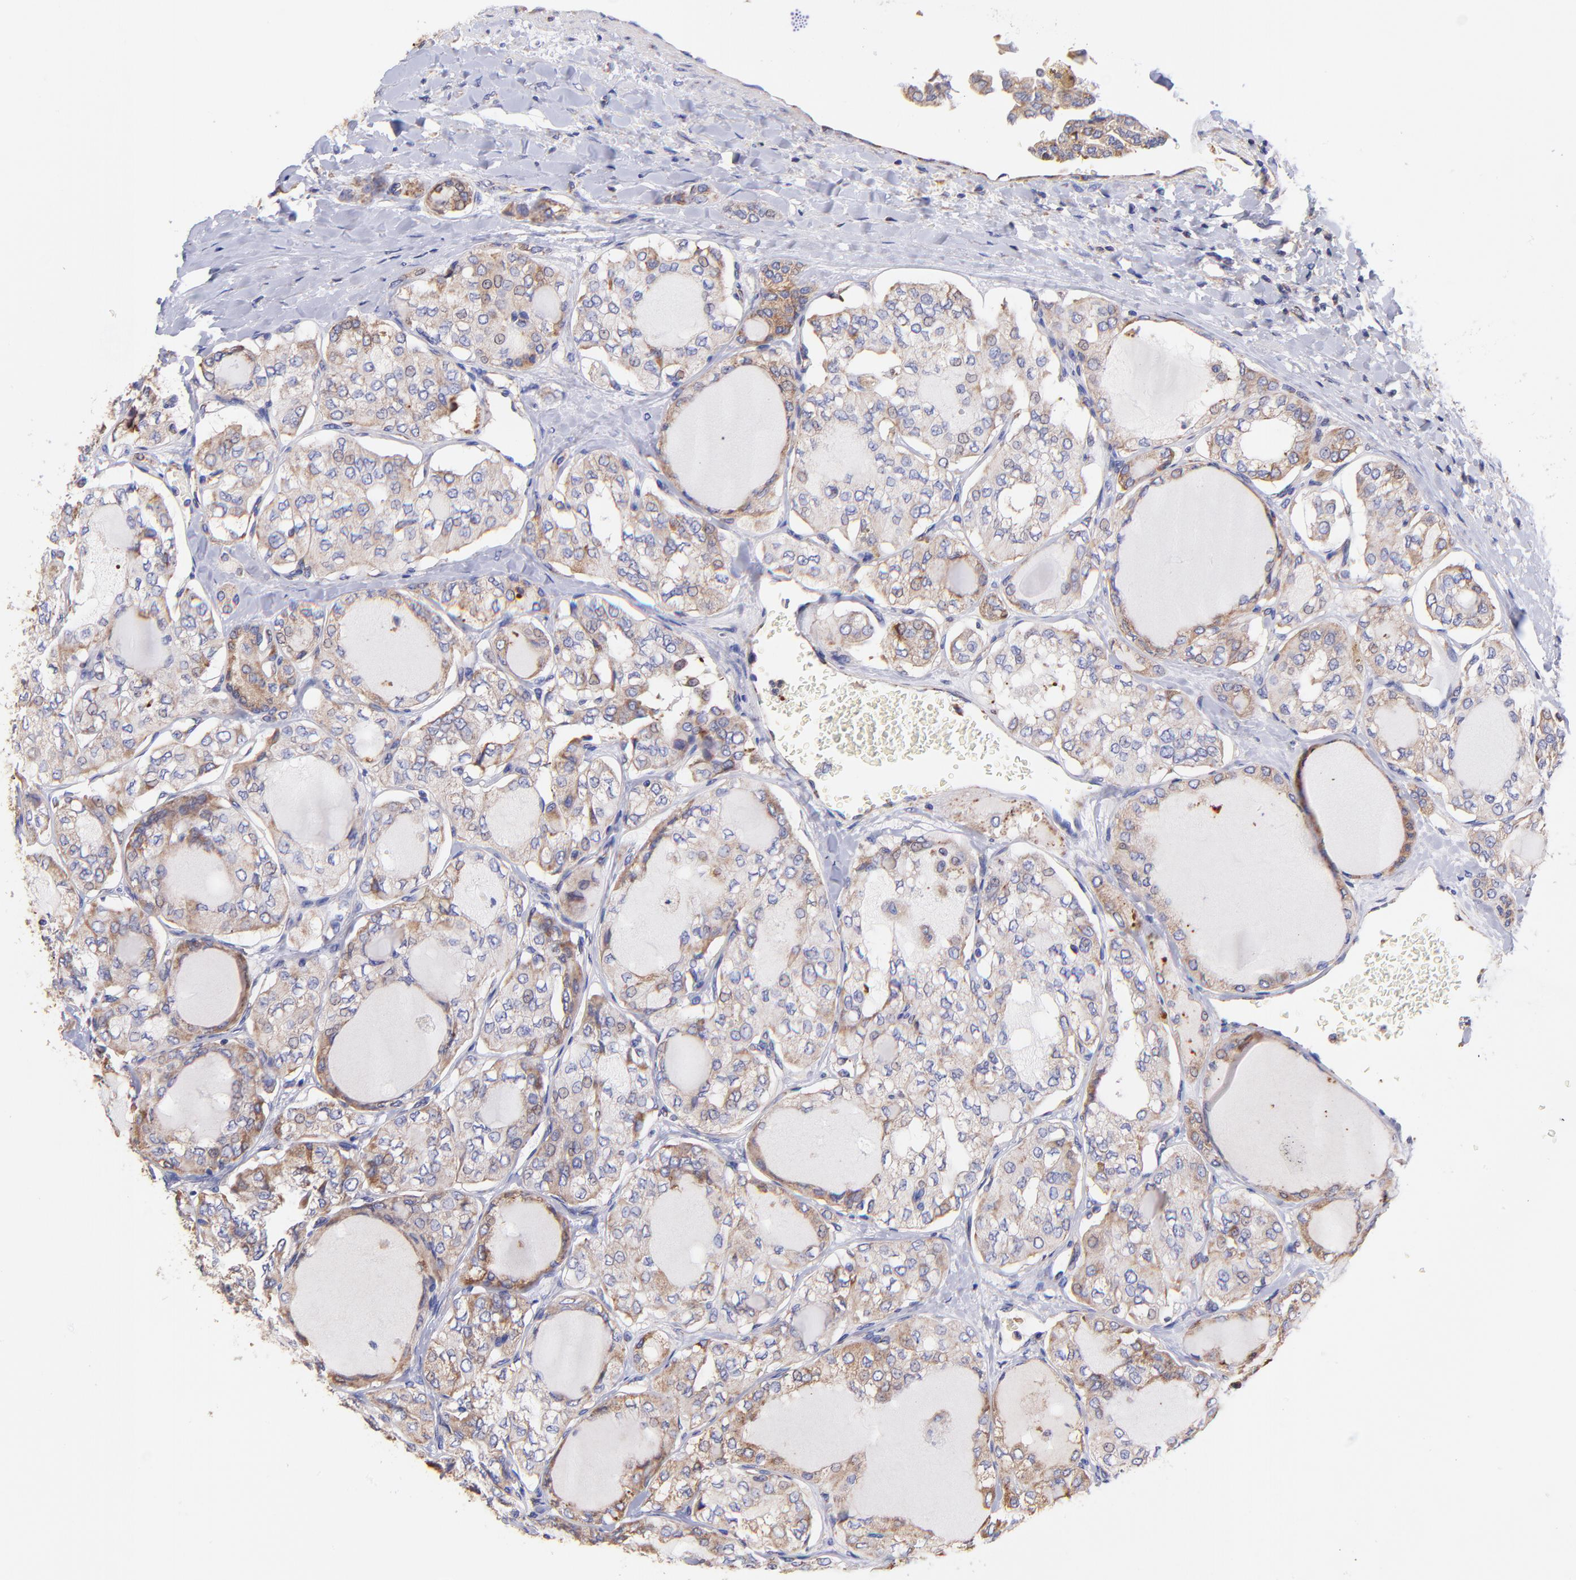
{"staining": {"intensity": "weak", "quantity": "25%-75%", "location": "cytoplasmic/membranous"}, "tissue": "thyroid cancer", "cell_type": "Tumor cells", "image_type": "cancer", "snomed": [{"axis": "morphology", "description": "Papillary adenocarcinoma, NOS"}, {"axis": "topography", "description": "Thyroid gland"}], "caption": "This is a micrograph of immunohistochemistry (IHC) staining of thyroid cancer, which shows weak staining in the cytoplasmic/membranous of tumor cells.", "gene": "PREX1", "patient": {"sex": "male", "age": 20}}